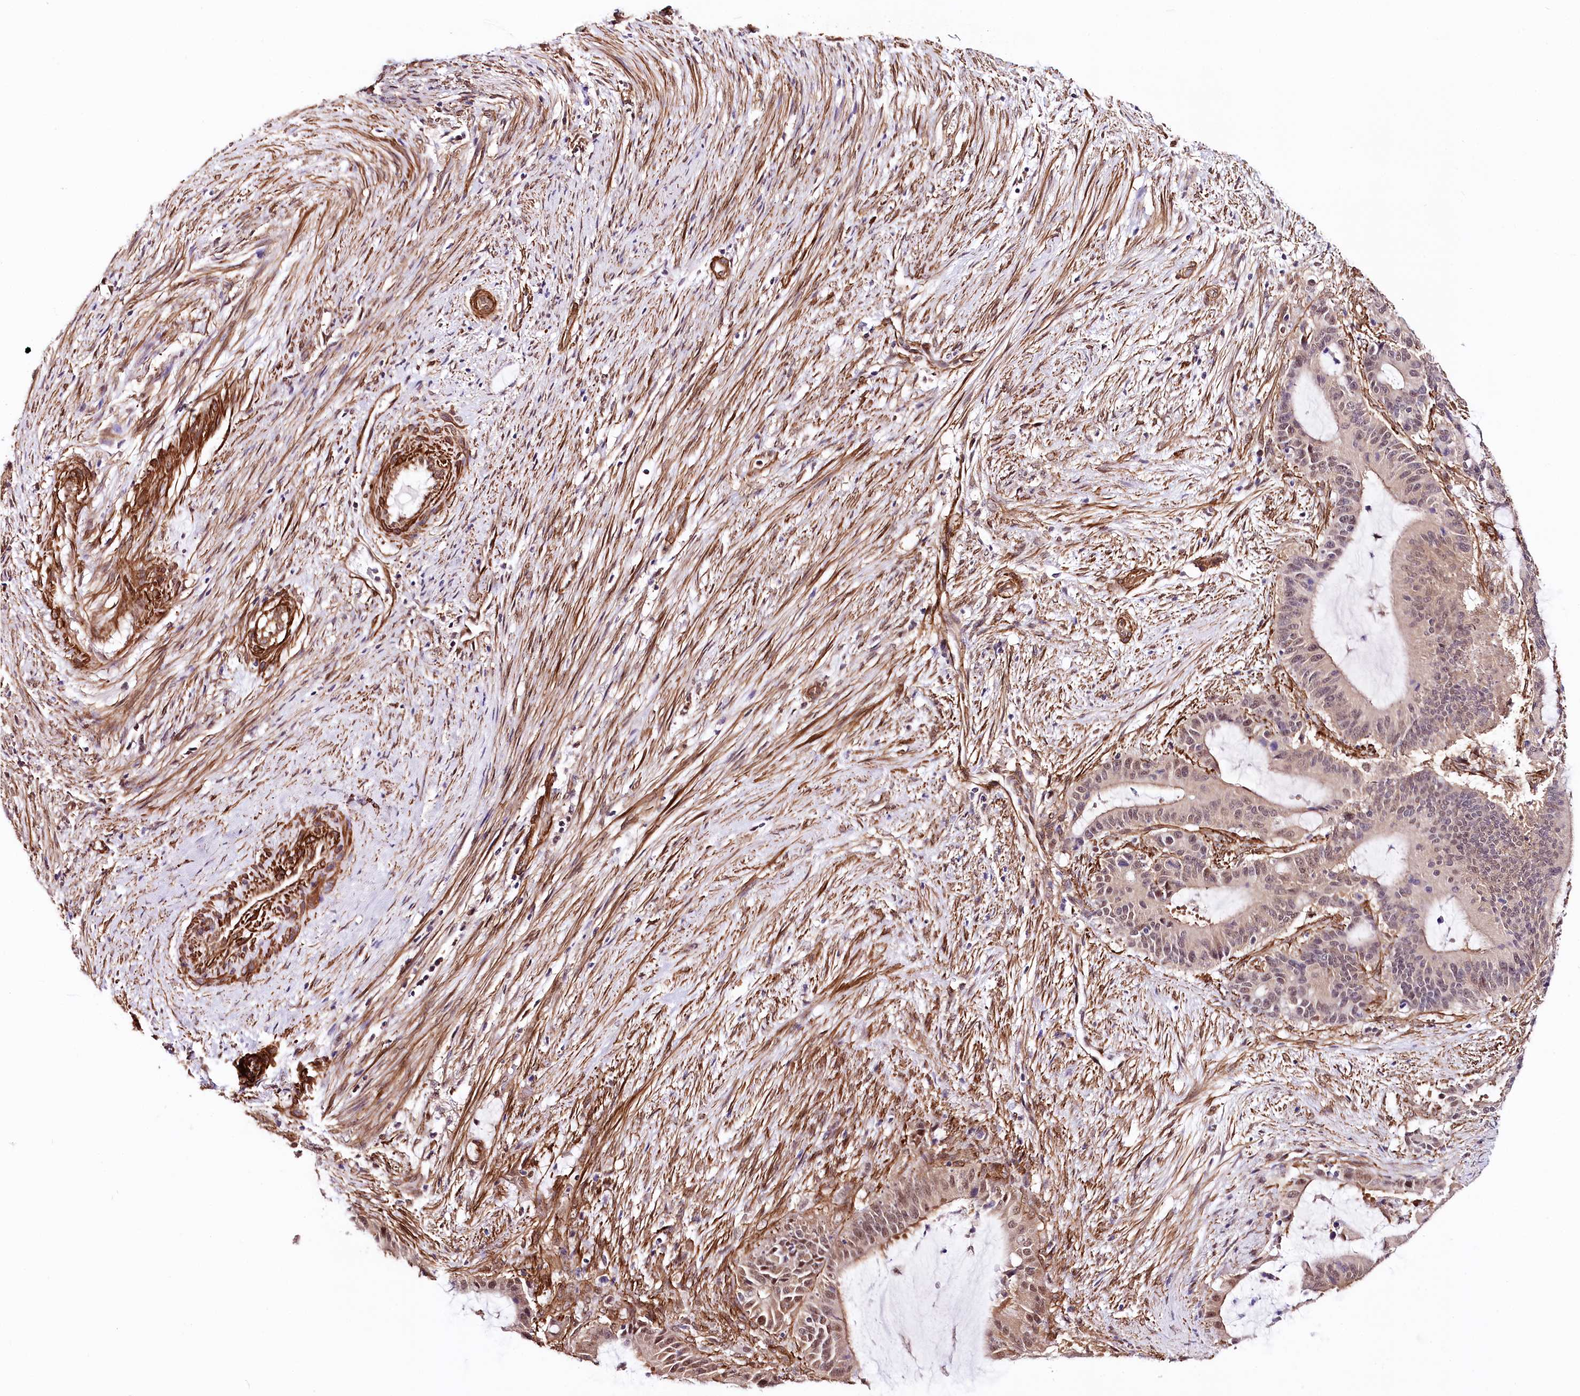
{"staining": {"intensity": "weak", "quantity": "25%-75%", "location": "nuclear"}, "tissue": "liver cancer", "cell_type": "Tumor cells", "image_type": "cancer", "snomed": [{"axis": "morphology", "description": "Normal tissue, NOS"}, {"axis": "morphology", "description": "Cholangiocarcinoma"}, {"axis": "topography", "description": "Liver"}, {"axis": "topography", "description": "Peripheral nerve tissue"}], "caption": "The micrograph exhibits staining of liver cholangiocarcinoma, revealing weak nuclear protein expression (brown color) within tumor cells.", "gene": "PPP2R5B", "patient": {"sex": "female", "age": 73}}